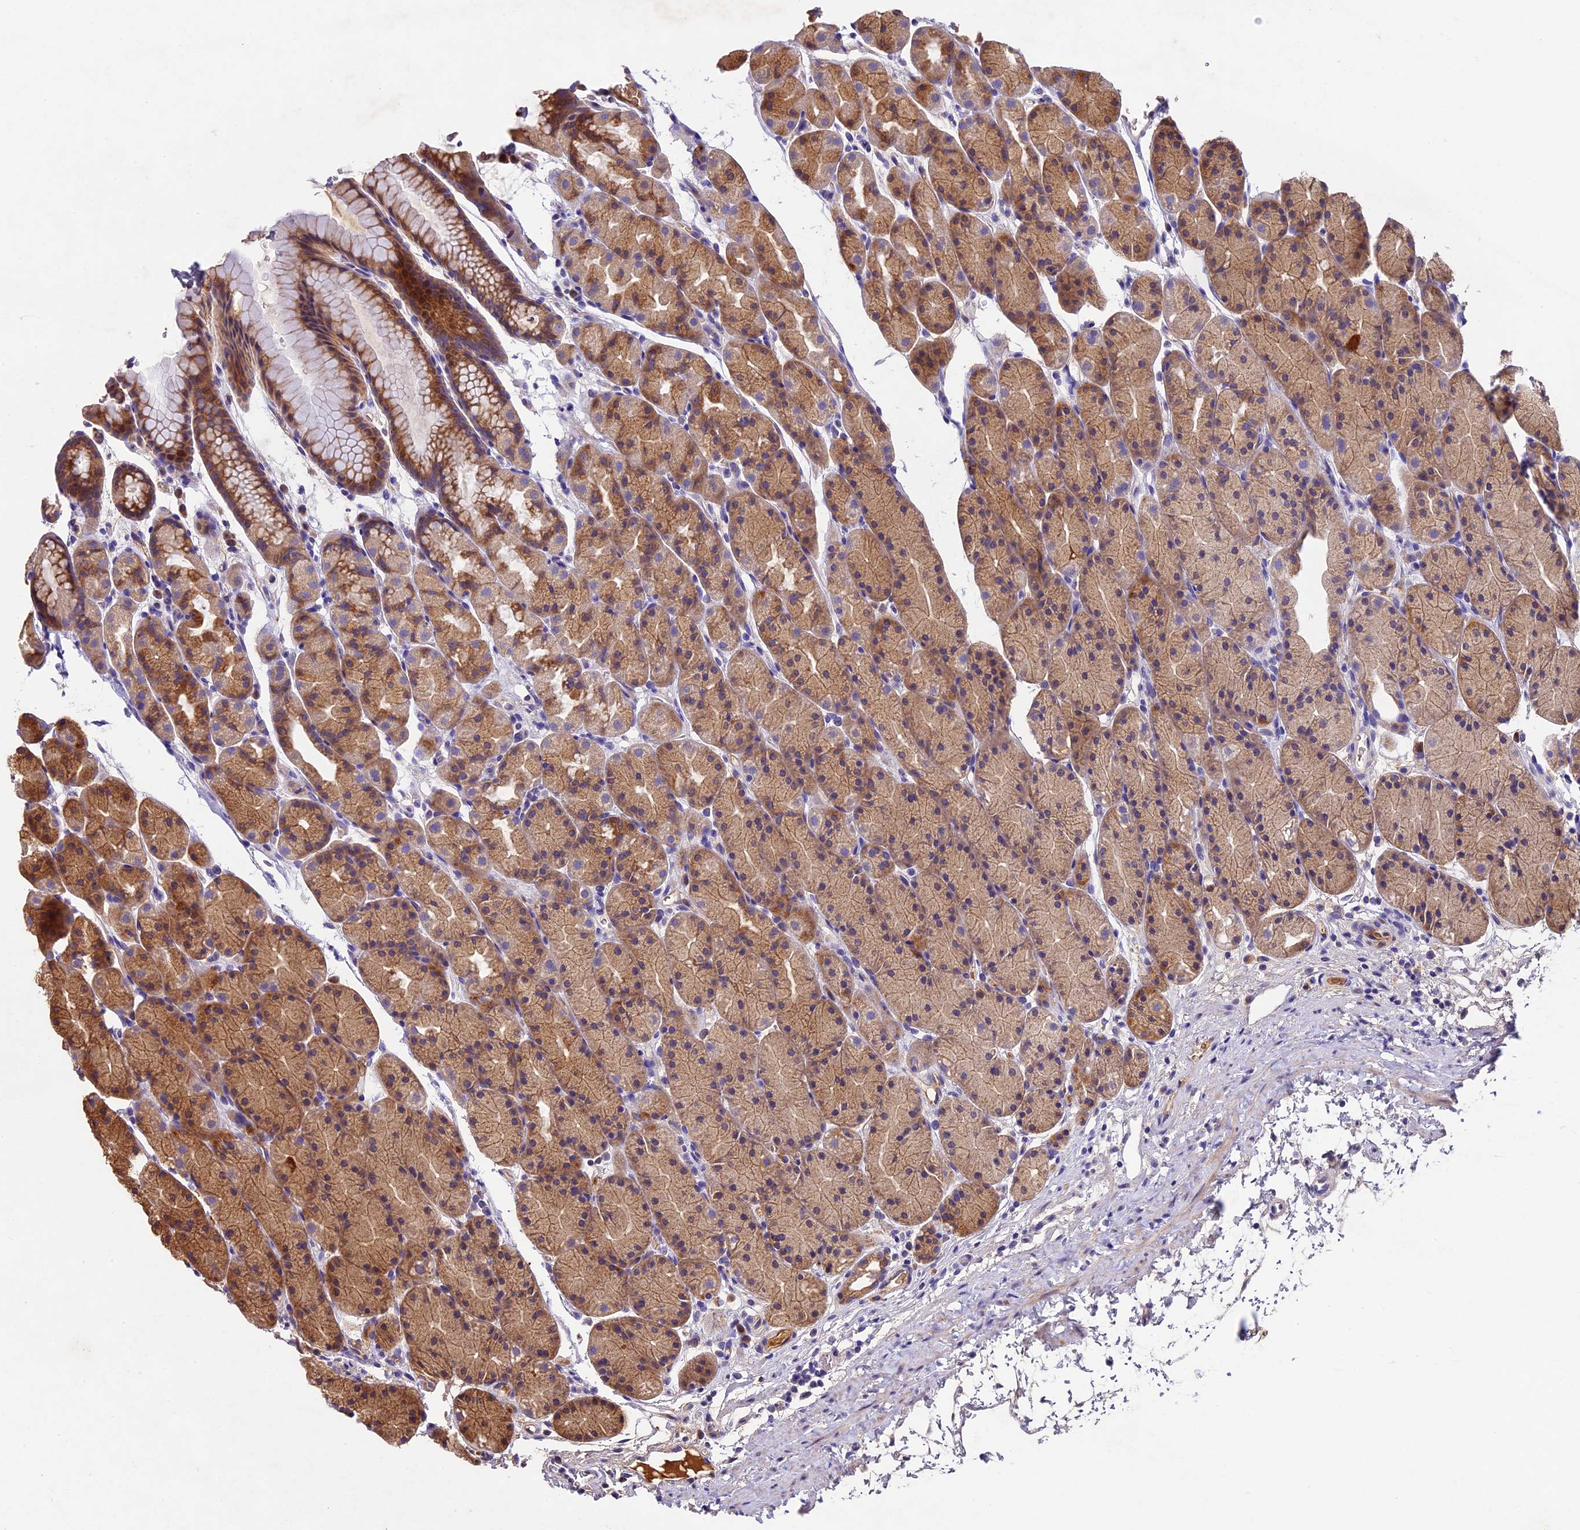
{"staining": {"intensity": "moderate", "quantity": ">75%", "location": "cytoplasmic/membranous"}, "tissue": "stomach", "cell_type": "Glandular cells", "image_type": "normal", "snomed": [{"axis": "morphology", "description": "Normal tissue, NOS"}, {"axis": "topography", "description": "Stomach, upper"}, {"axis": "topography", "description": "Stomach"}], "caption": "Moderate cytoplasmic/membranous protein staining is appreciated in about >75% of glandular cells in stomach.", "gene": "OCEL1", "patient": {"sex": "male", "age": 47}}